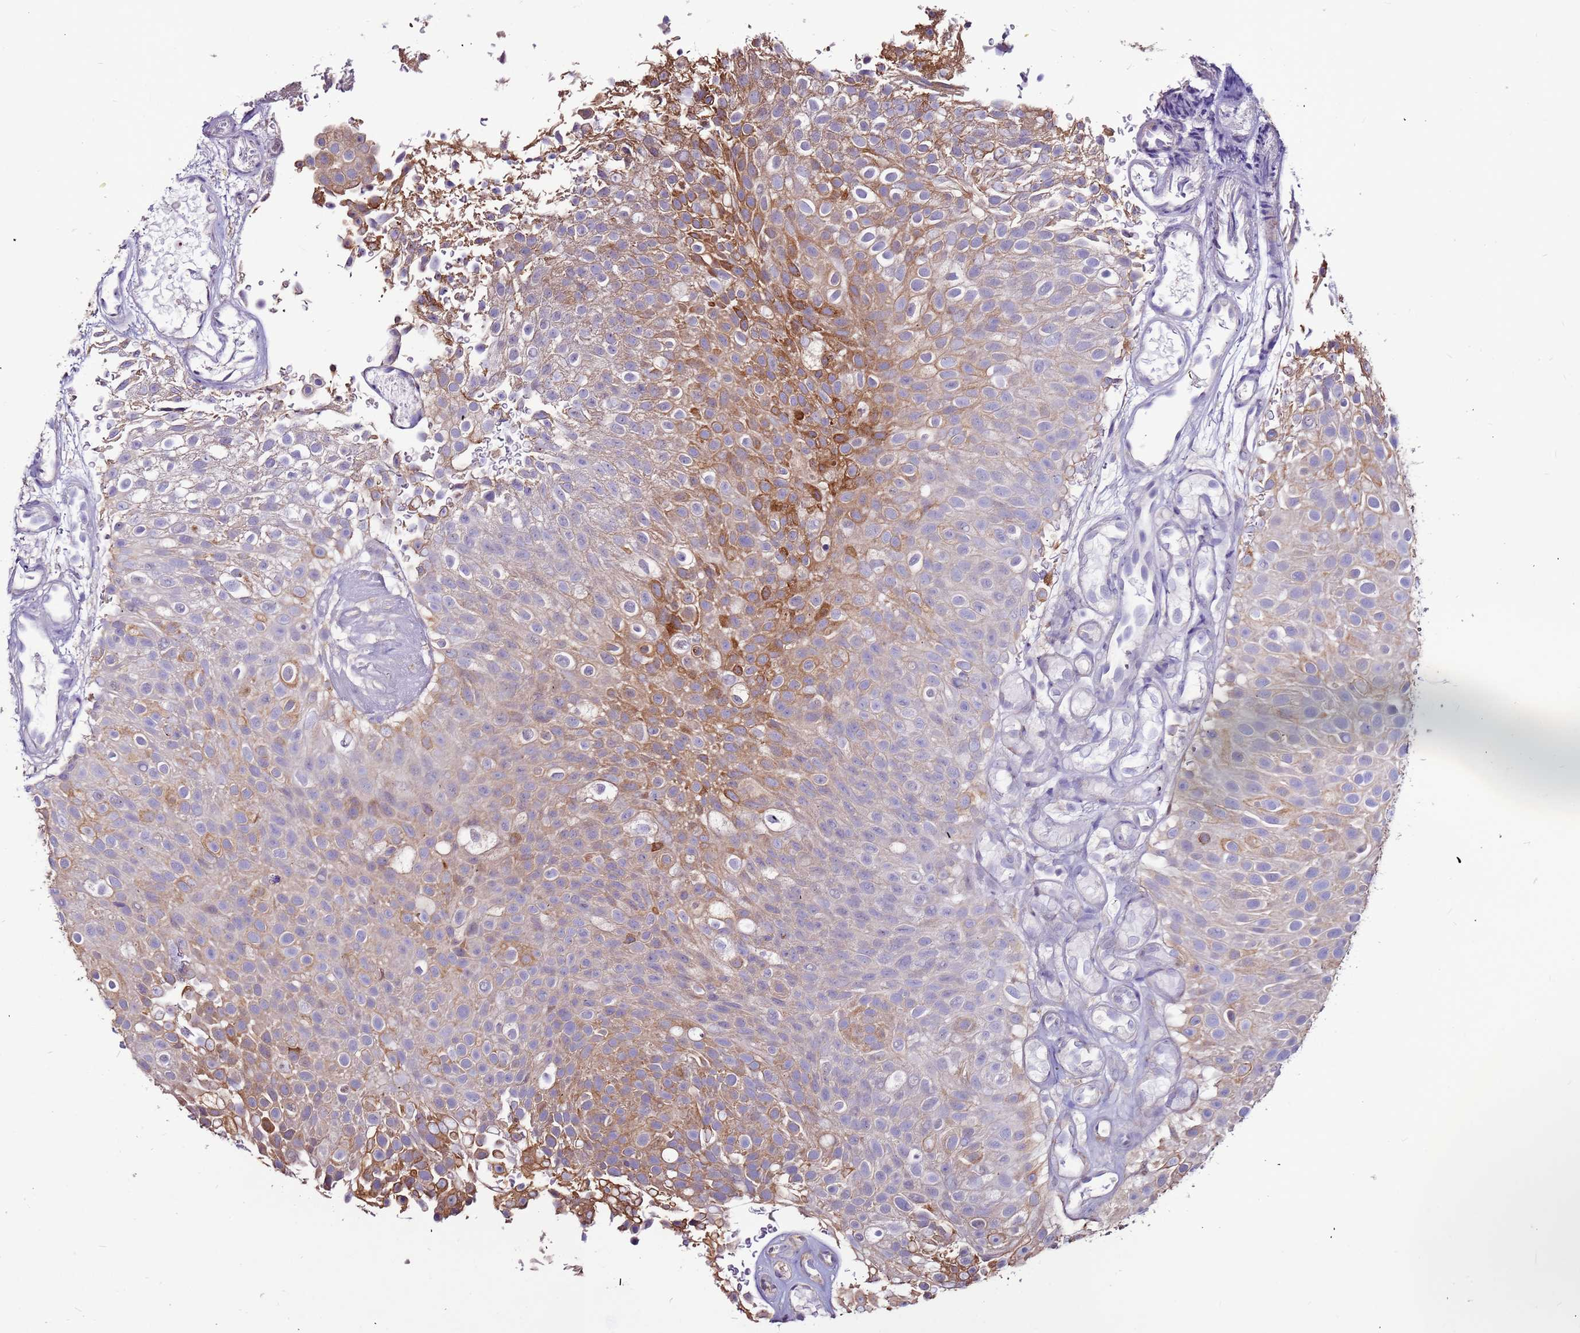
{"staining": {"intensity": "moderate", "quantity": "25%-75%", "location": "cytoplasmic/membranous"}, "tissue": "urothelial cancer", "cell_type": "Tumor cells", "image_type": "cancer", "snomed": [{"axis": "morphology", "description": "Urothelial carcinoma, Low grade"}, {"axis": "topography", "description": "Urinary bladder"}], "caption": "Immunohistochemical staining of human urothelial carcinoma (low-grade) displays moderate cytoplasmic/membranous protein staining in approximately 25%-75% of tumor cells.", "gene": "SLC44A3", "patient": {"sex": "male", "age": 78}}